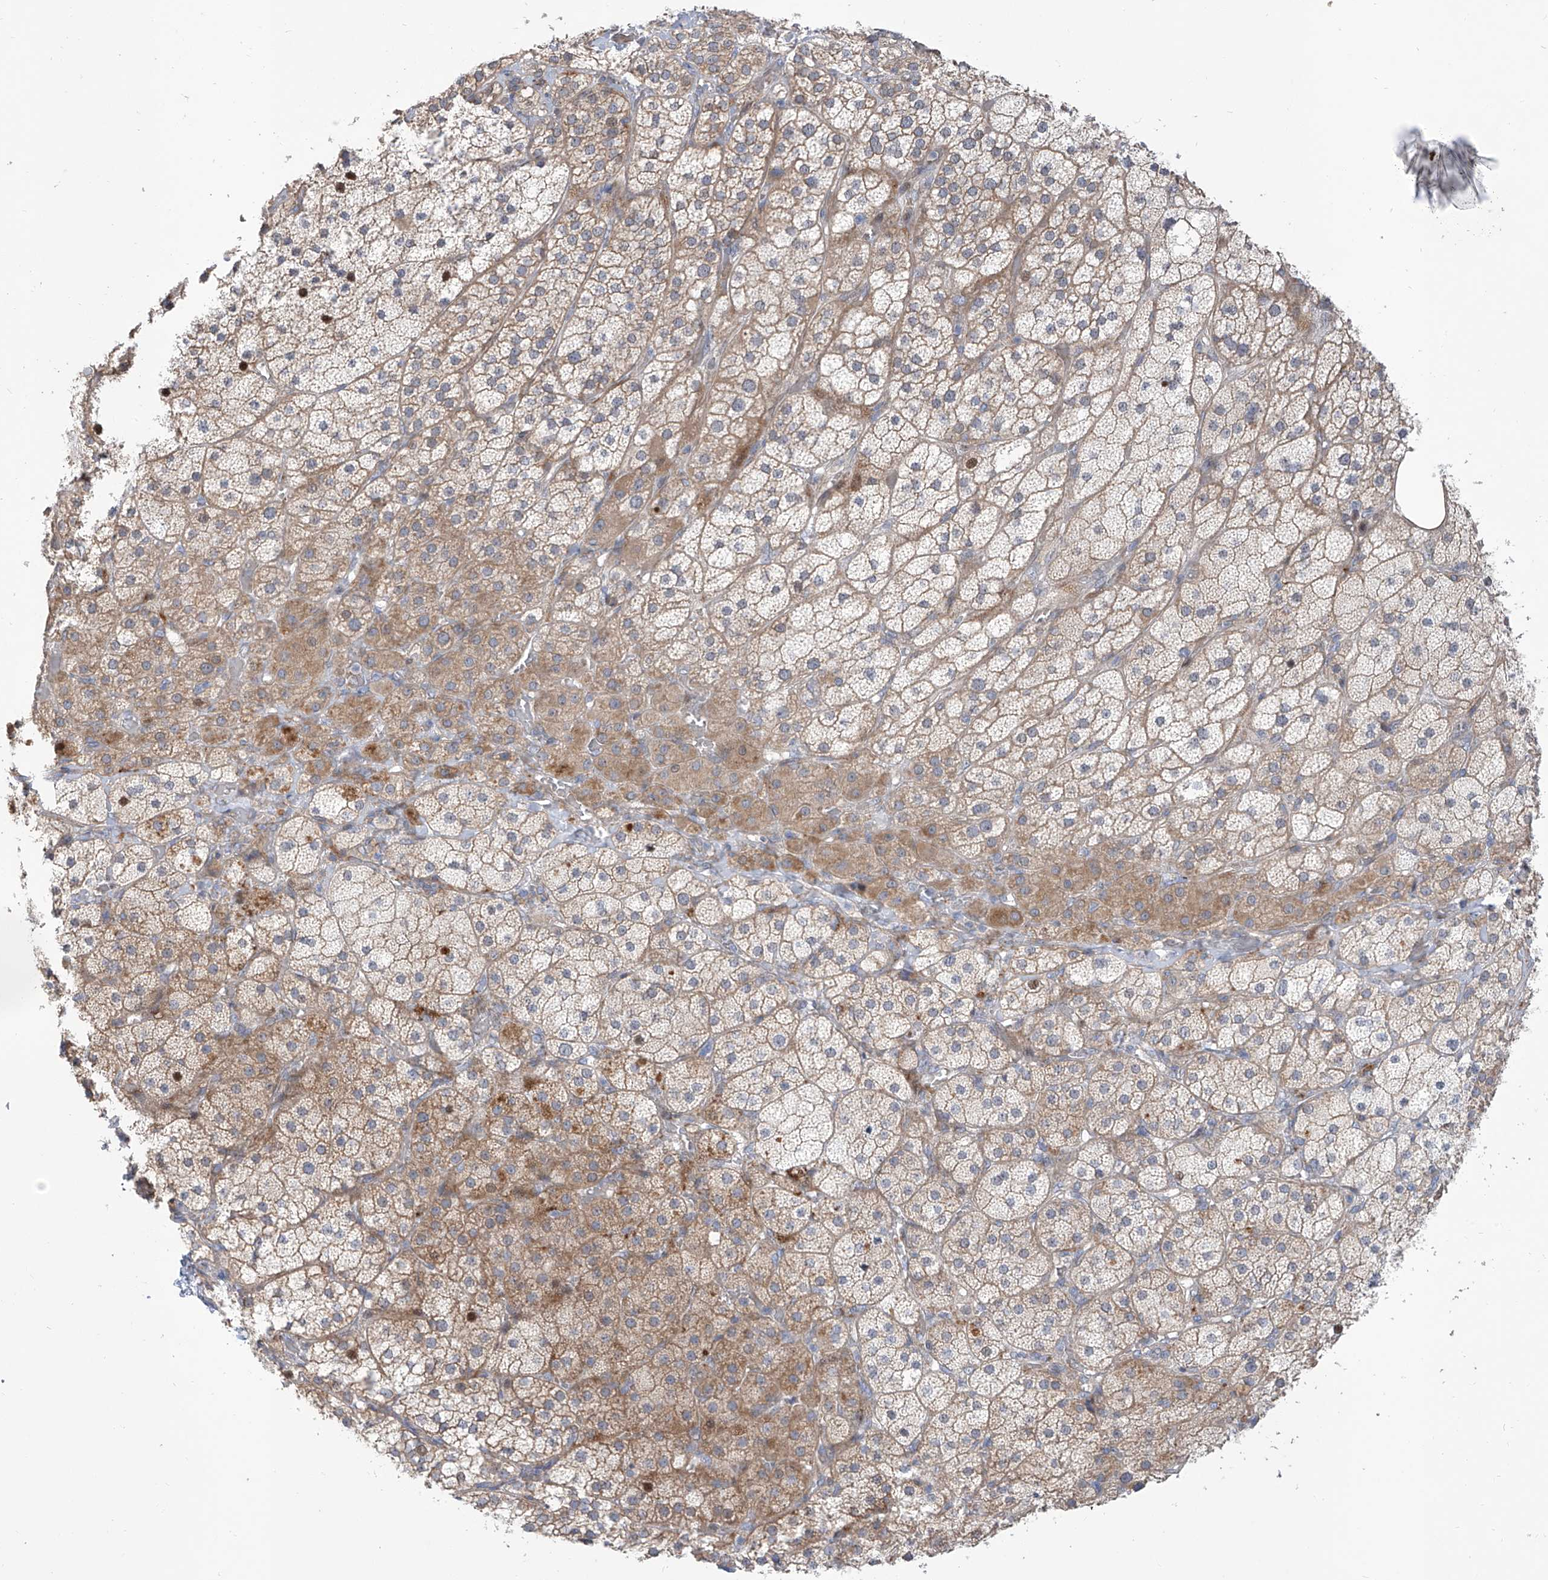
{"staining": {"intensity": "moderate", "quantity": "<25%", "location": "cytoplasmic/membranous,nuclear"}, "tissue": "adrenal gland", "cell_type": "Glandular cells", "image_type": "normal", "snomed": [{"axis": "morphology", "description": "Normal tissue, NOS"}, {"axis": "topography", "description": "Adrenal gland"}], "caption": "The image reveals a brown stain indicating the presence of a protein in the cytoplasmic/membranous,nuclear of glandular cells in adrenal gland. The protein is stained brown, and the nuclei are stained in blue (DAB (3,3'-diaminobenzidine) IHC with brightfield microscopy, high magnification).", "gene": "LRRC1", "patient": {"sex": "male", "age": 57}}